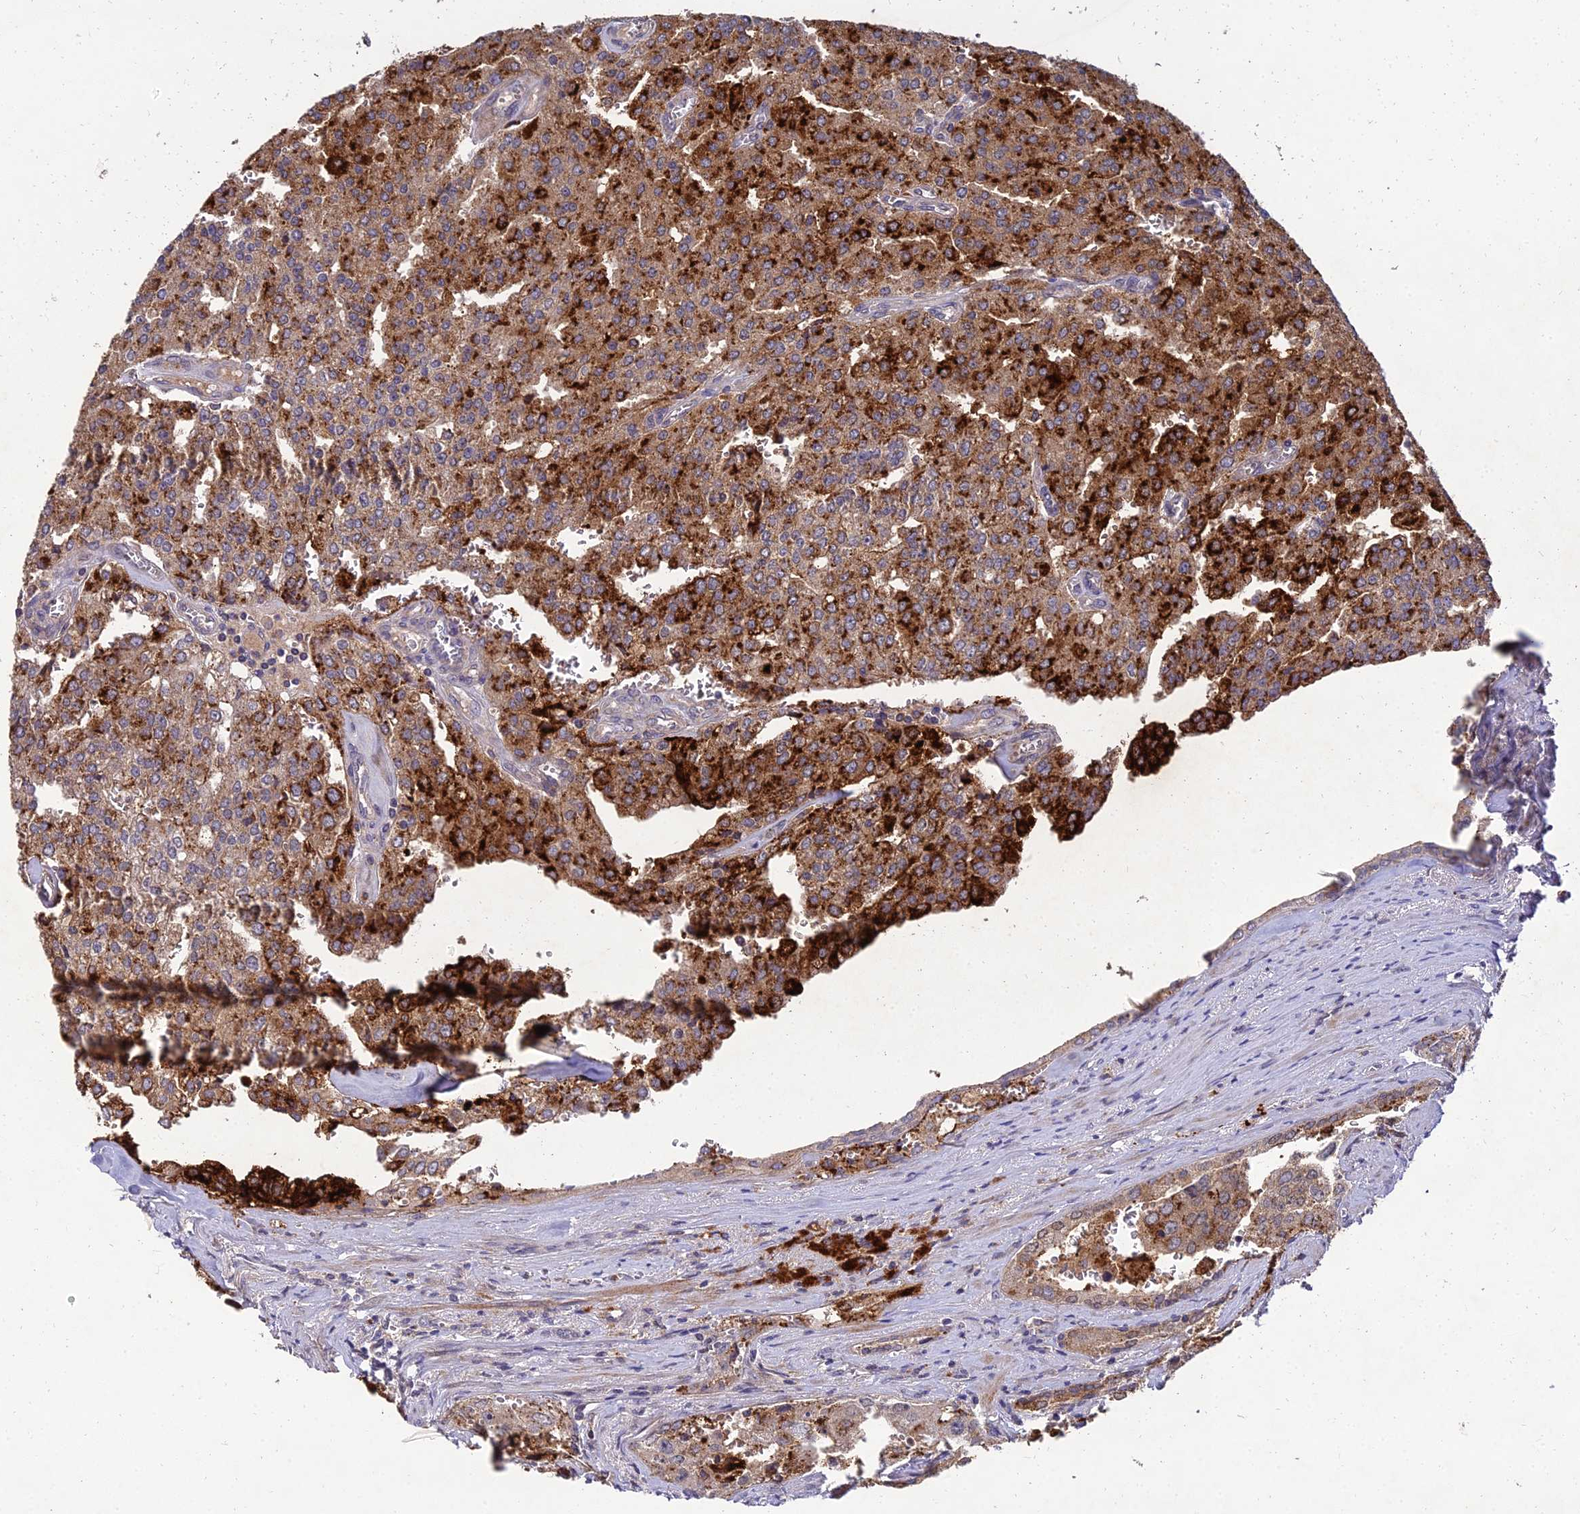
{"staining": {"intensity": "strong", "quantity": ">75%", "location": "cytoplasmic/membranous,nuclear"}, "tissue": "prostate cancer", "cell_type": "Tumor cells", "image_type": "cancer", "snomed": [{"axis": "morphology", "description": "Adenocarcinoma, High grade"}, {"axis": "topography", "description": "Prostate"}], "caption": "IHC (DAB) staining of human high-grade adenocarcinoma (prostate) displays strong cytoplasmic/membranous and nuclear protein expression in approximately >75% of tumor cells.", "gene": "NPY", "patient": {"sex": "male", "age": 68}}